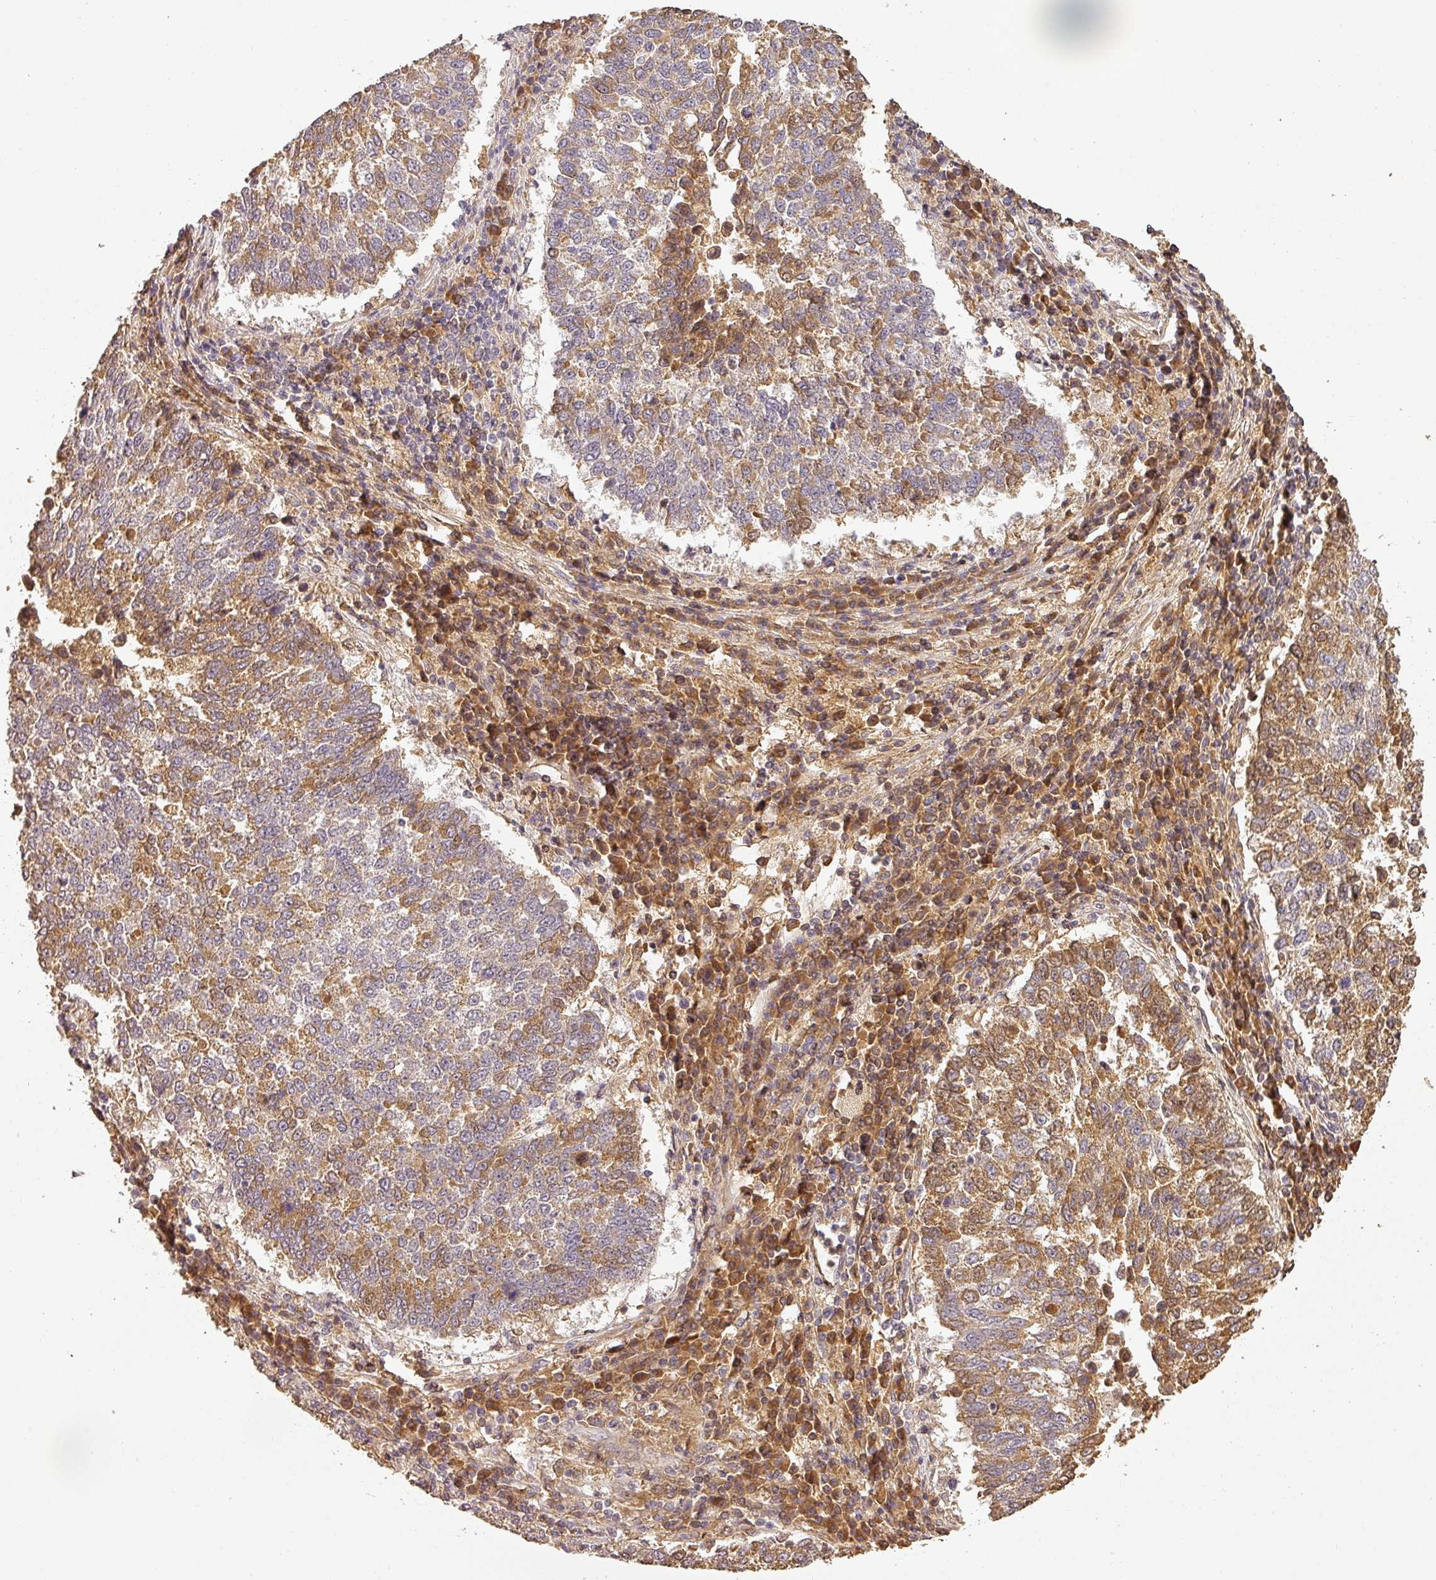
{"staining": {"intensity": "moderate", "quantity": ">75%", "location": "cytoplasmic/membranous"}, "tissue": "lung cancer", "cell_type": "Tumor cells", "image_type": "cancer", "snomed": [{"axis": "morphology", "description": "Squamous cell carcinoma, NOS"}, {"axis": "topography", "description": "Lung"}], "caption": "High-magnification brightfield microscopy of squamous cell carcinoma (lung) stained with DAB (3,3'-diaminobenzidine) (brown) and counterstained with hematoxylin (blue). tumor cells exhibit moderate cytoplasmic/membranous expression is identified in about>75% of cells.", "gene": "BPIFB3", "patient": {"sex": "male", "age": 73}}